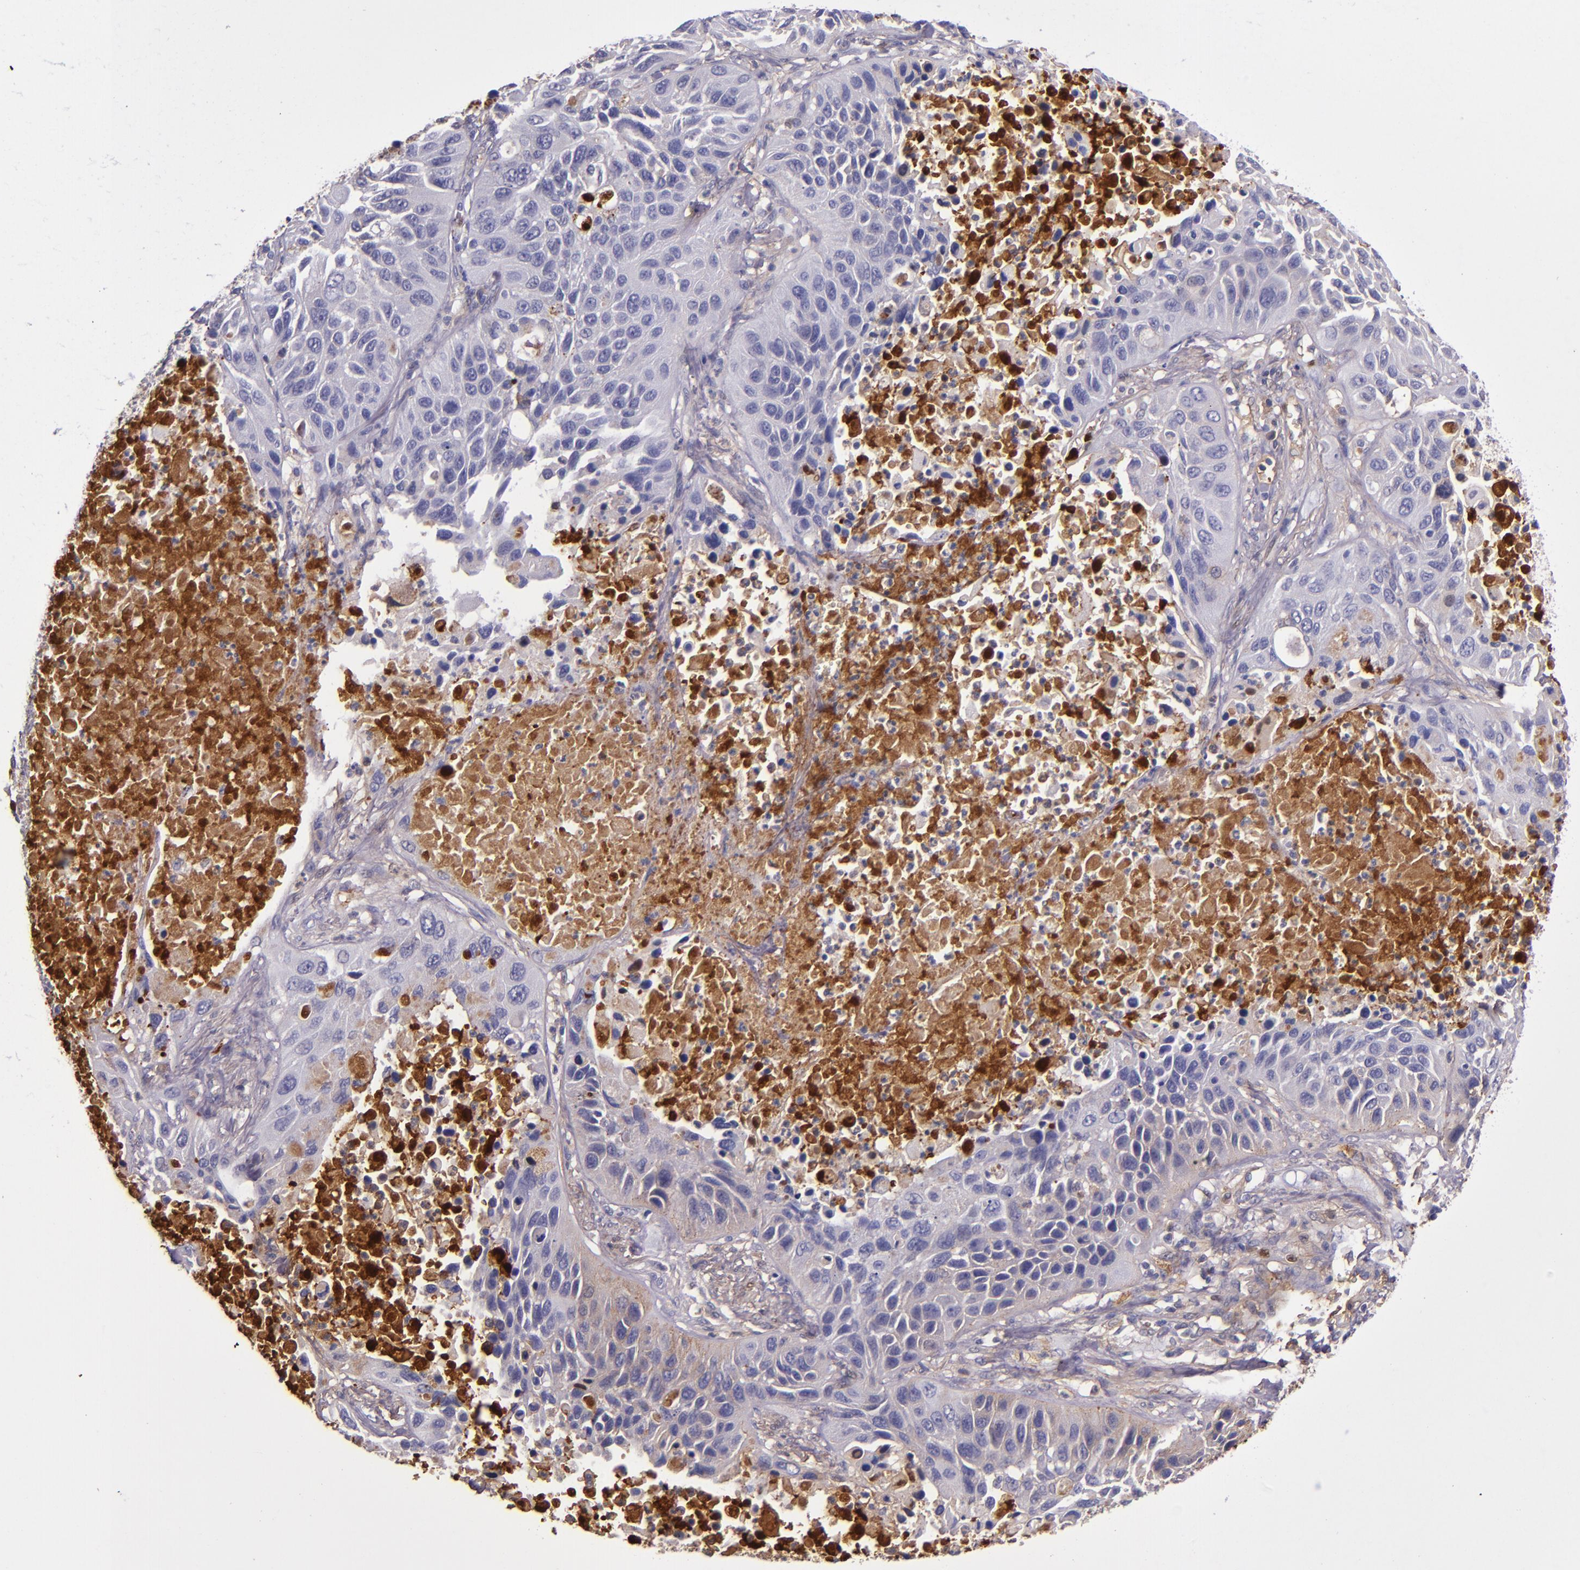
{"staining": {"intensity": "moderate", "quantity": "<25%", "location": "cytoplasmic/membranous"}, "tissue": "lung cancer", "cell_type": "Tumor cells", "image_type": "cancer", "snomed": [{"axis": "morphology", "description": "Squamous cell carcinoma, NOS"}, {"axis": "topography", "description": "Lung"}], "caption": "Immunohistochemical staining of lung squamous cell carcinoma displays moderate cytoplasmic/membranous protein positivity in about <25% of tumor cells. (IHC, brightfield microscopy, high magnification).", "gene": "CLEC3B", "patient": {"sex": "female", "age": 76}}